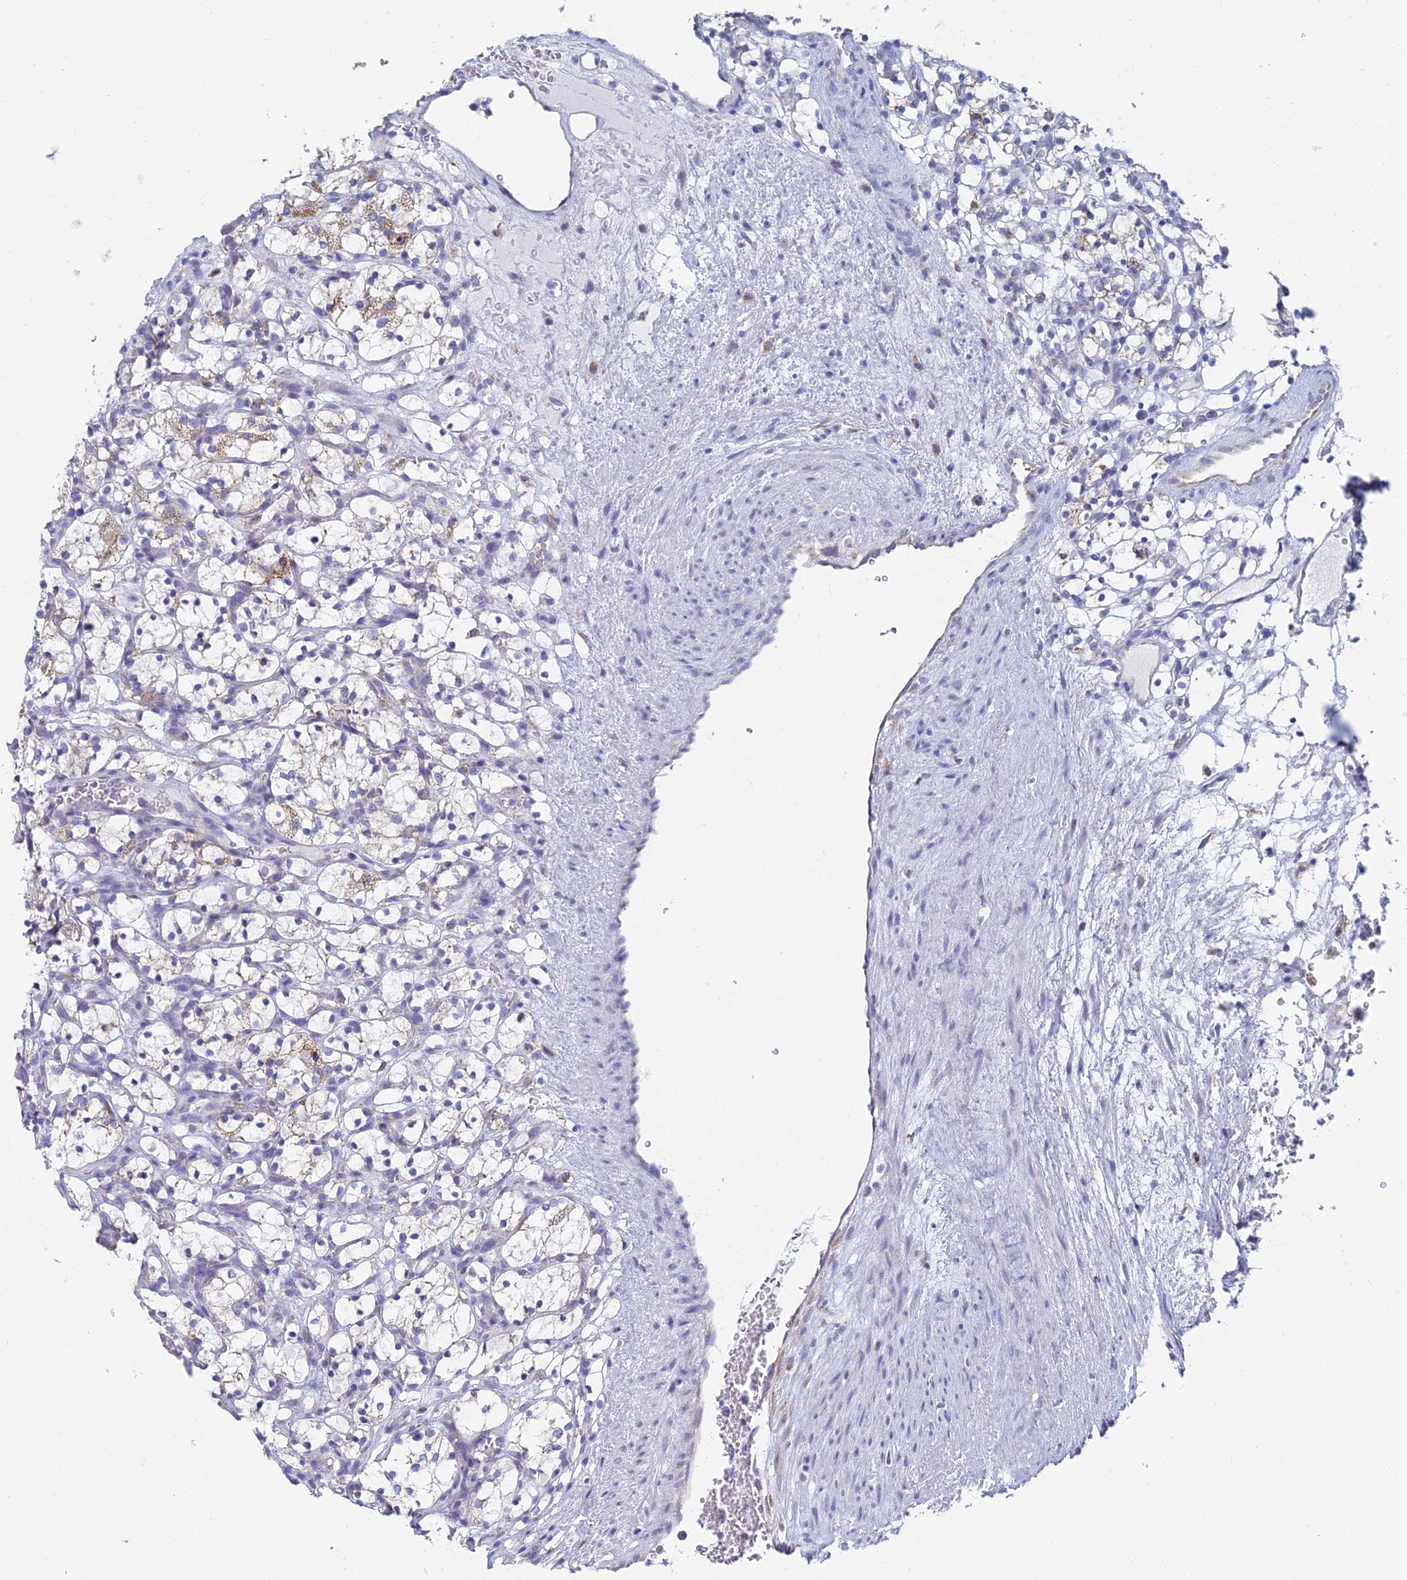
{"staining": {"intensity": "weak", "quantity": "25%-75%", "location": "cytoplasmic/membranous"}, "tissue": "renal cancer", "cell_type": "Tumor cells", "image_type": "cancer", "snomed": [{"axis": "morphology", "description": "Adenocarcinoma, NOS"}, {"axis": "topography", "description": "Kidney"}], "caption": "Human adenocarcinoma (renal) stained with a brown dye displays weak cytoplasmic/membranous positive staining in approximately 25%-75% of tumor cells.", "gene": "CRACR2B", "patient": {"sex": "female", "age": 69}}